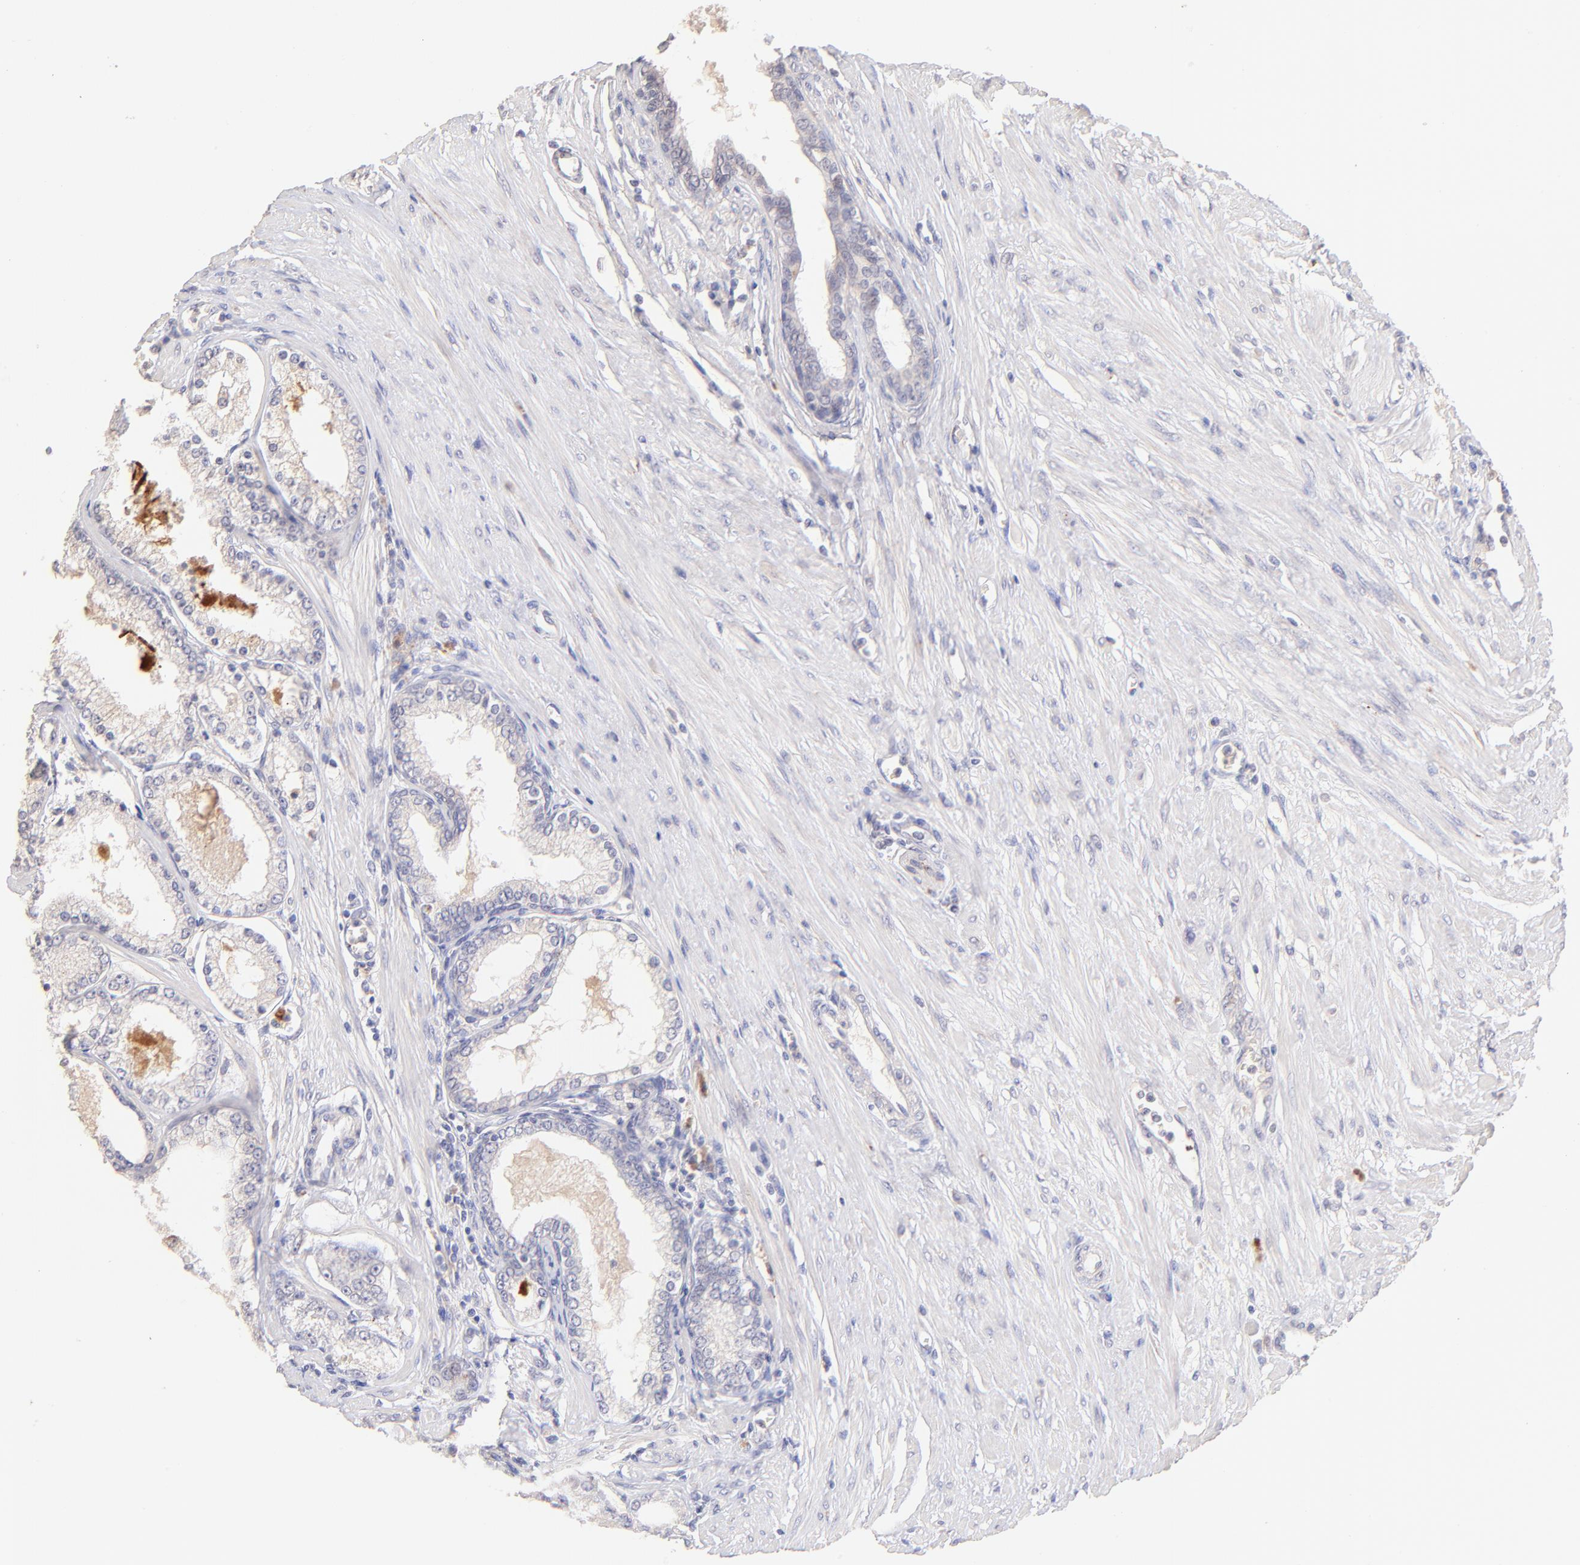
{"staining": {"intensity": "weak", "quantity": "25%-75%", "location": "cytoplasmic/membranous"}, "tissue": "prostate cancer", "cell_type": "Tumor cells", "image_type": "cancer", "snomed": [{"axis": "morphology", "description": "Adenocarcinoma, Medium grade"}, {"axis": "topography", "description": "Prostate"}], "caption": "Prostate cancer (adenocarcinoma (medium-grade)) tissue reveals weak cytoplasmic/membranous staining in approximately 25%-75% of tumor cells", "gene": "SPARC", "patient": {"sex": "male", "age": 72}}